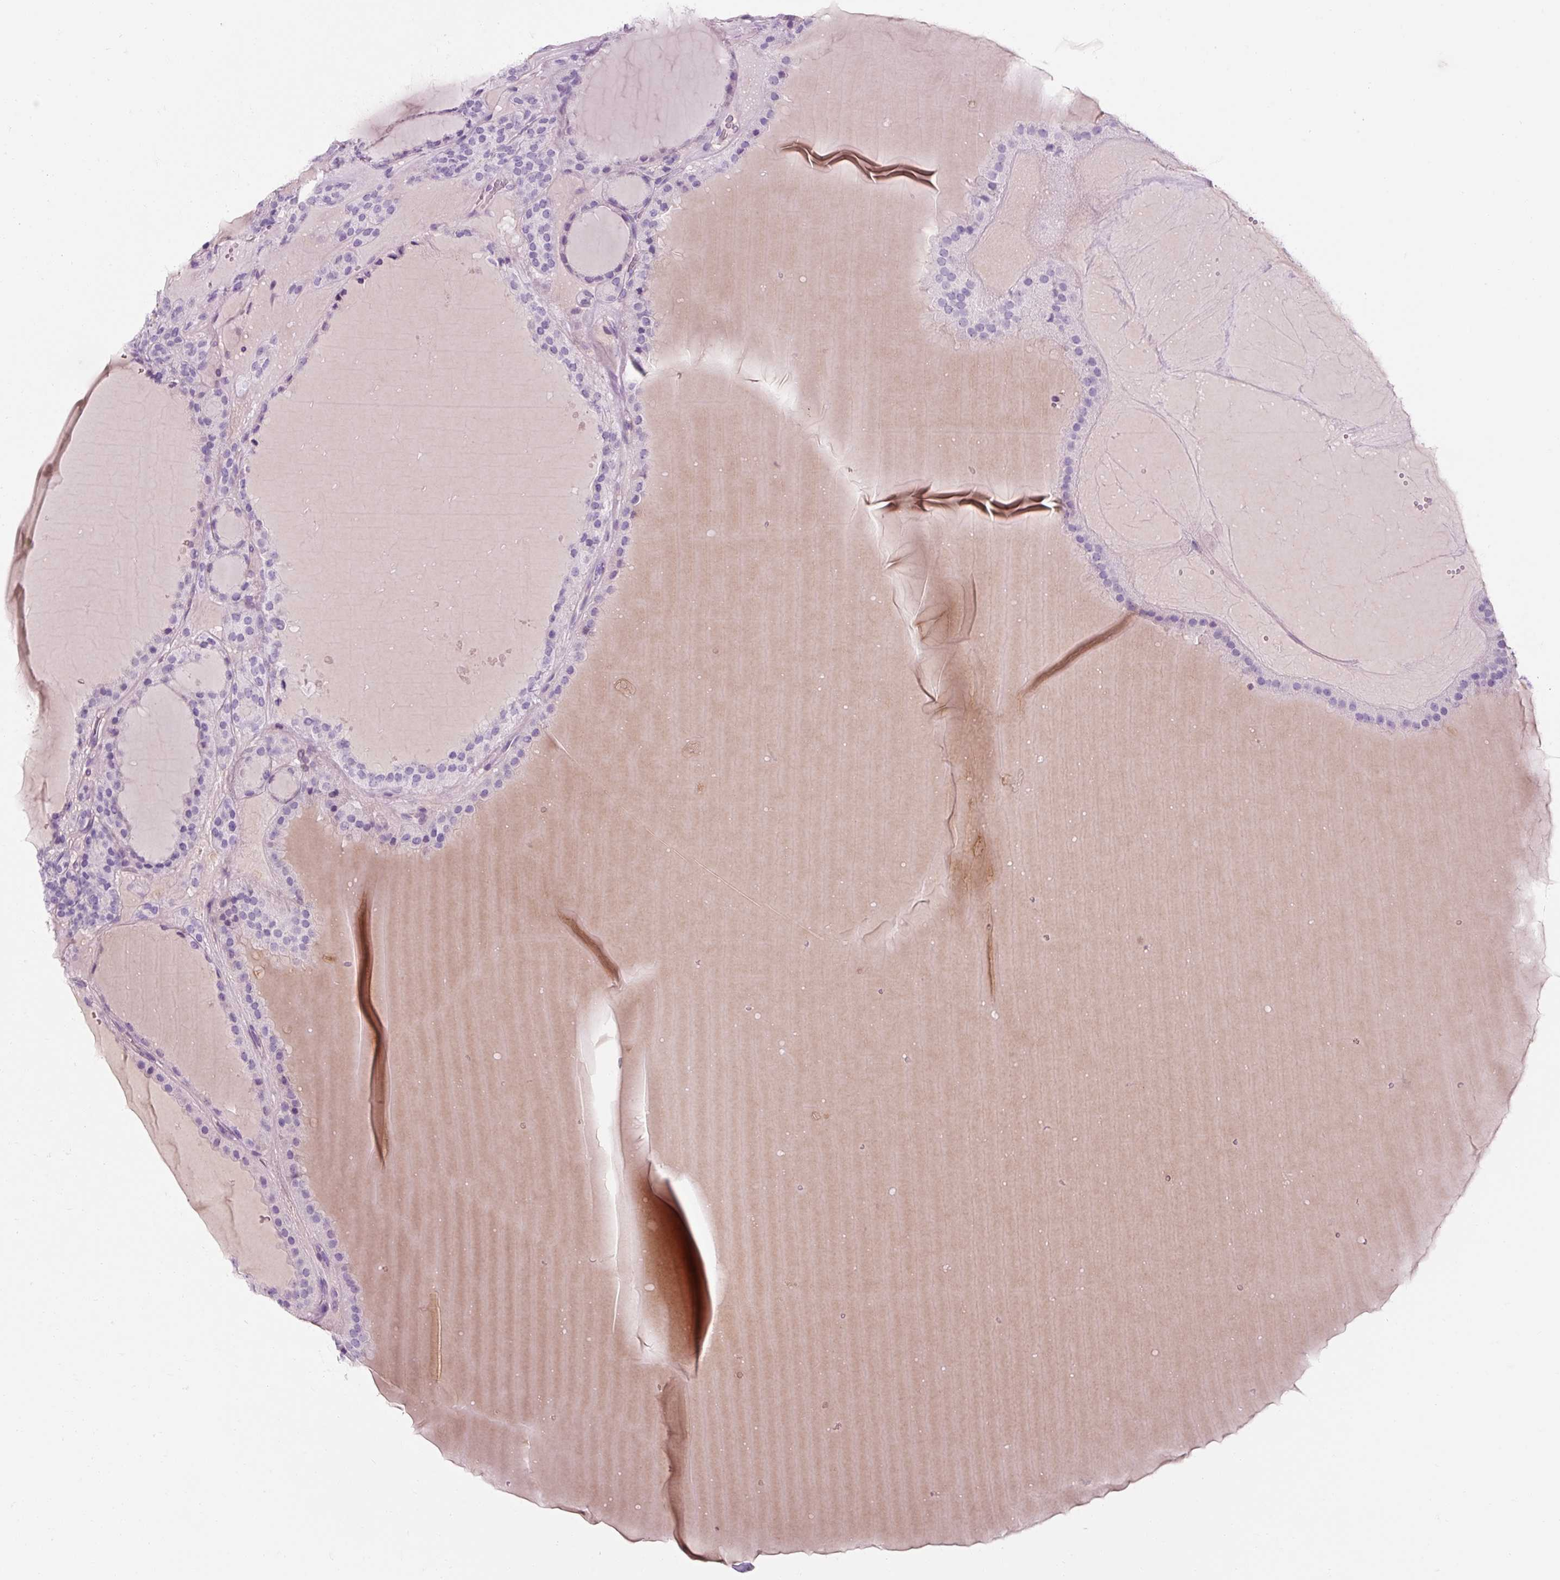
{"staining": {"intensity": "negative", "quantity": "none", "location": "none"}, "tissue": "thyroid cancer", "cell_type": "Tumor cells", "image_type": "cancer", "snomed": [{"axis": "morphology", "description": "Follicular adenoma carcinoma, NOS"}, {"axis": "topography", "description": "Thyroid gland"}], "caption": "This histopathology image is of thyroid cancer (follicular adenoma carcinoma) stained with immunohistochemistry to label a protein in brown with the nuclei are counter-stained blue. There is no staining in tumor cells. The staining was performed using DAB to visualize the protein expression in brown, while the nuclei were stained in blue with hematoxylin (Magnification: 20x).", "gene": "TIGD2", "patient": {"sex": "female", "age": 63}}